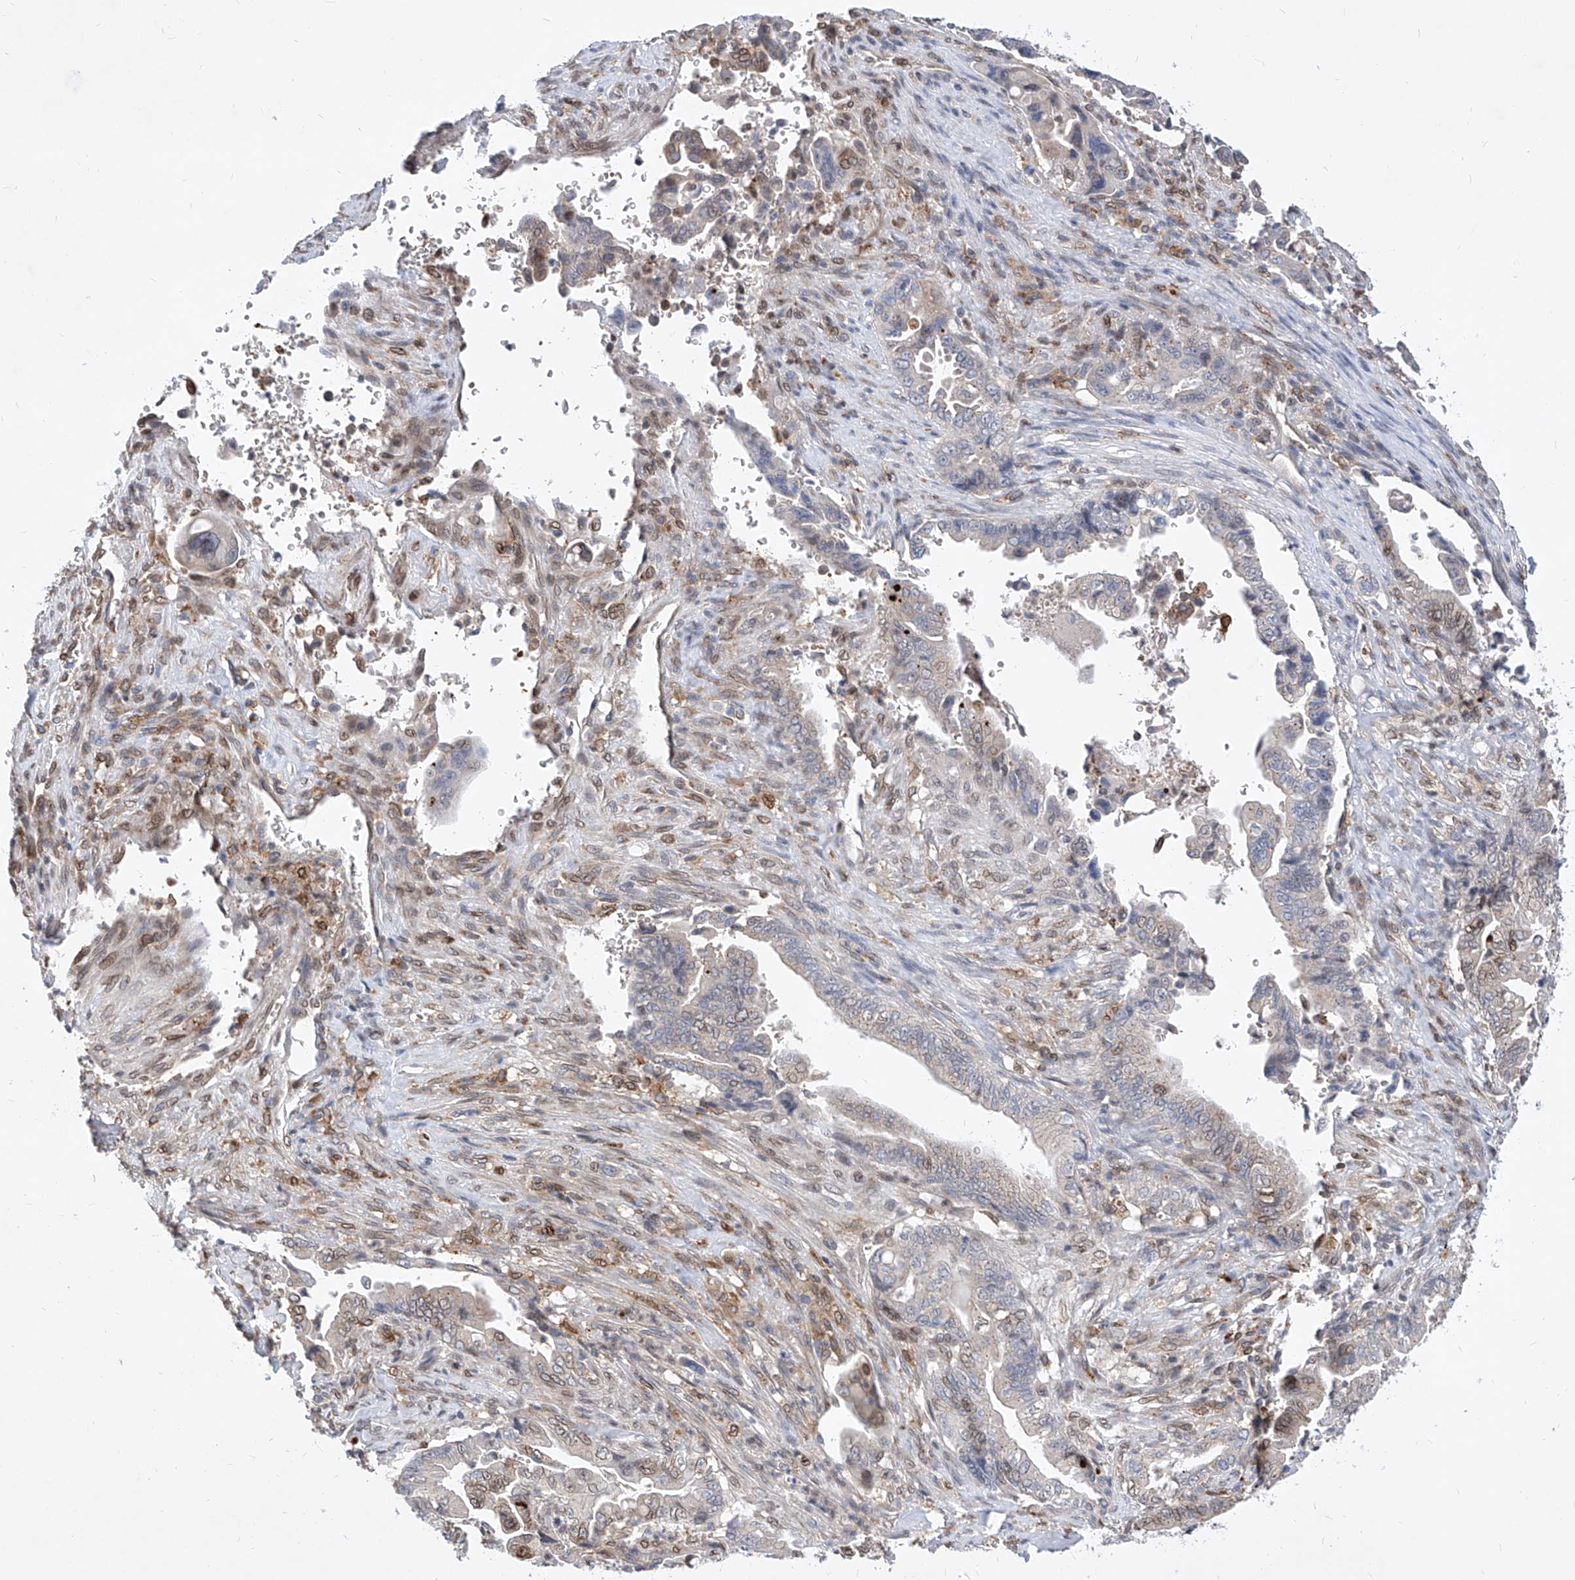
{"staining": {"intensity": "moderate", "quantity": "<25%", "location": "nuclear"}, "tissue": "pancreatic cancer", "cell_type": "Tumor cells", "image_type": "cancer", "snomed": [{"axis": "morphology", "description": "Adenocarcinoma, NOS"}, {"axis": "topography", "description": "Pancreas"}], "caption": "Immunohistochemistry image of neoplastic tissue: human pancreatic cancer (adenocarcinoma) stained using immunohistochemistry displays low levels of moderate protein expression localized specifically in the nuclear of tumor cells, appearing as a nuclear brown color.", "gene": "MX2", "patient": {"sex": "male", "age": 70}}